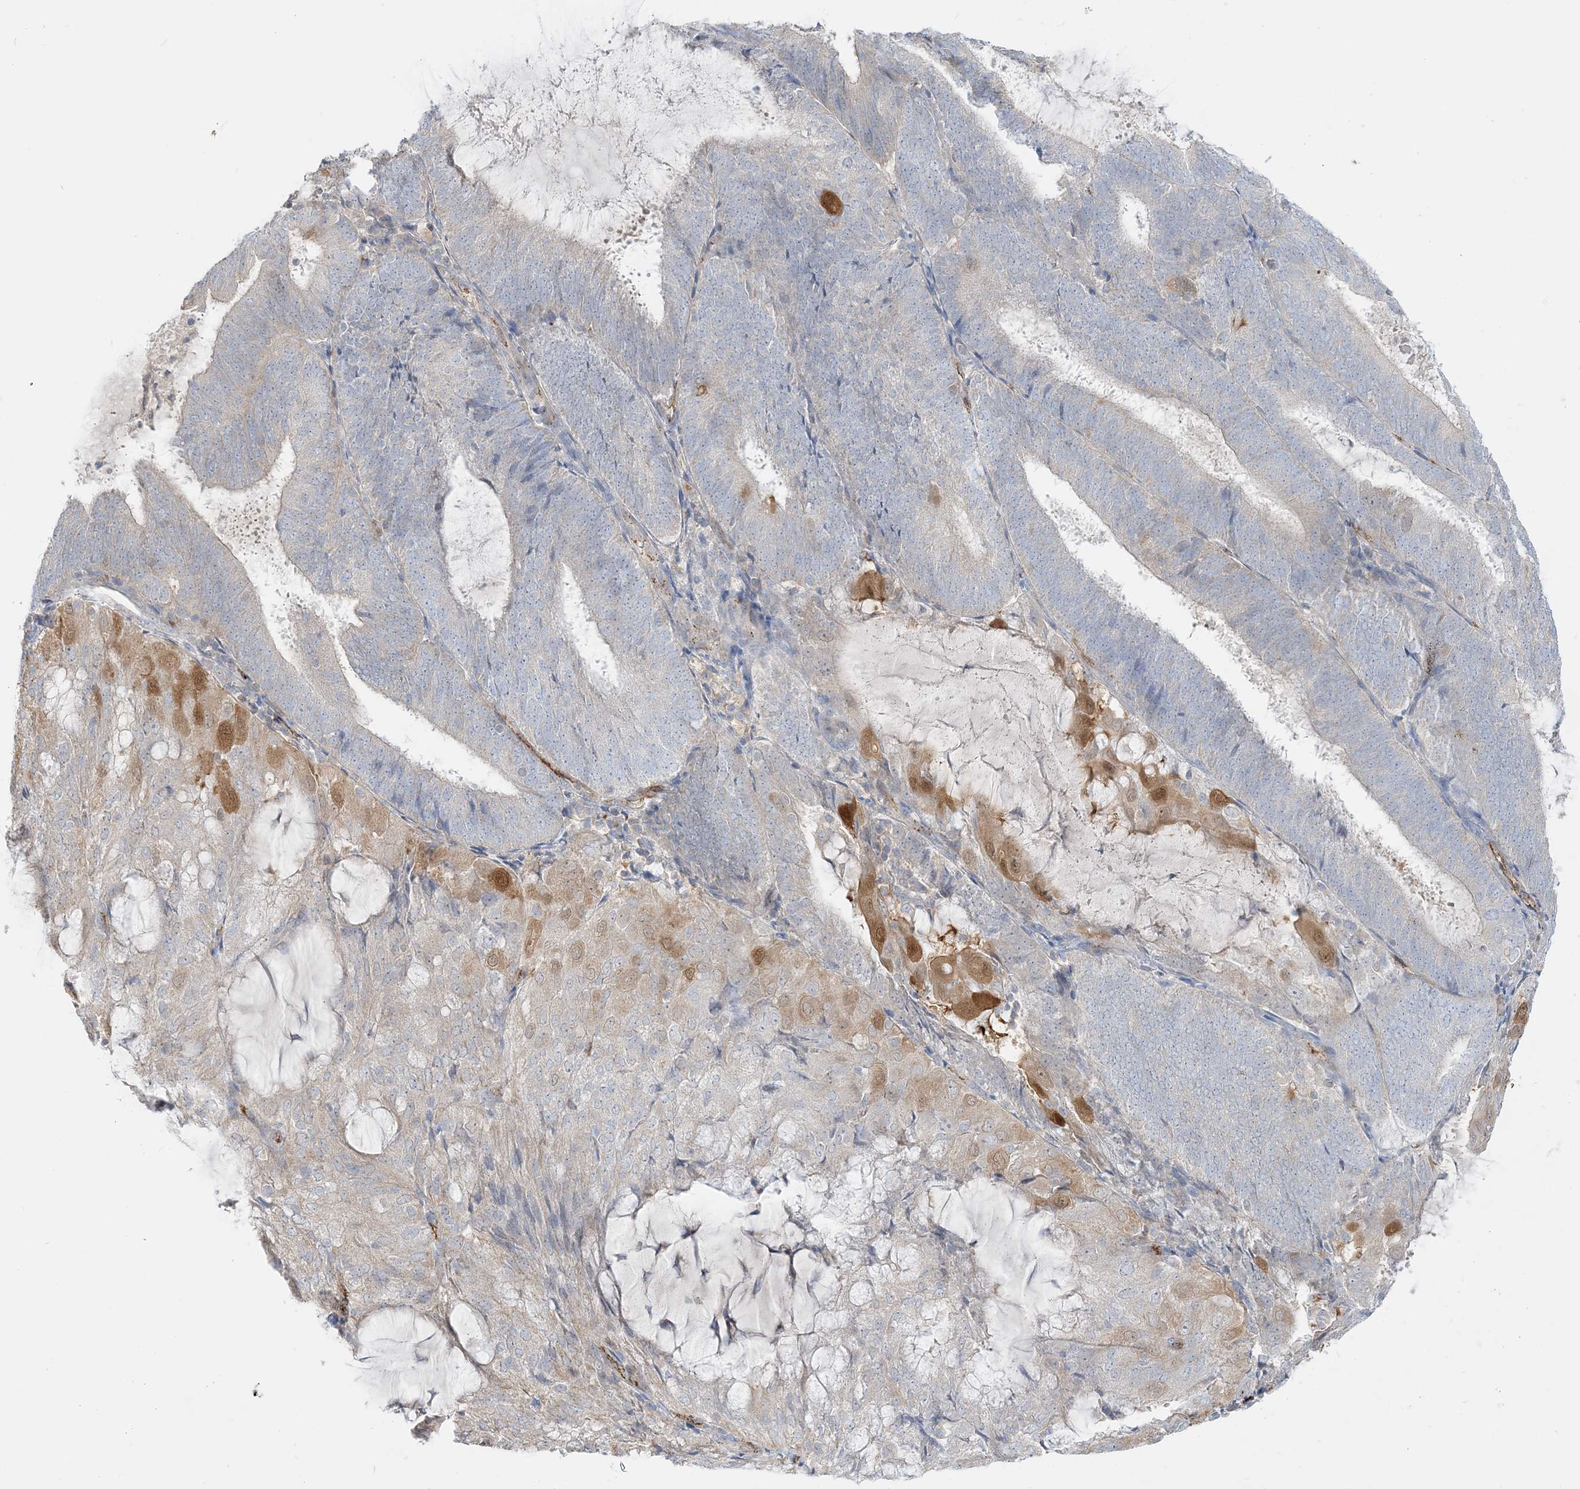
{"staining": {"intensity": "moderate", "quantity": "<25%", "location": "cytoplasmic/membranous,nuclear"}, "tissue": "endometrial cancer", "cell_type": "Tumor cells", "image_type": "cancer", "snomed": [{"axis": "morphology", "description": "Adenocarcinoma, NOS"}, {"axis": "topography", "description": "Endometrium"}], "caption": "Tumor cells demonstrate low levels of moderate cytoplasmic/membranous and nuclear positivity in about <25% of cells in human endometrial adenocarcinoma. The staining was performed using DAB (3,3'-diaminobenzidine), with brown indicating positive protein expression. Nuclei are stained blue with hematoxylin.", "gene": "INPP1", "patient": {"sex": "female", "age": 81}}